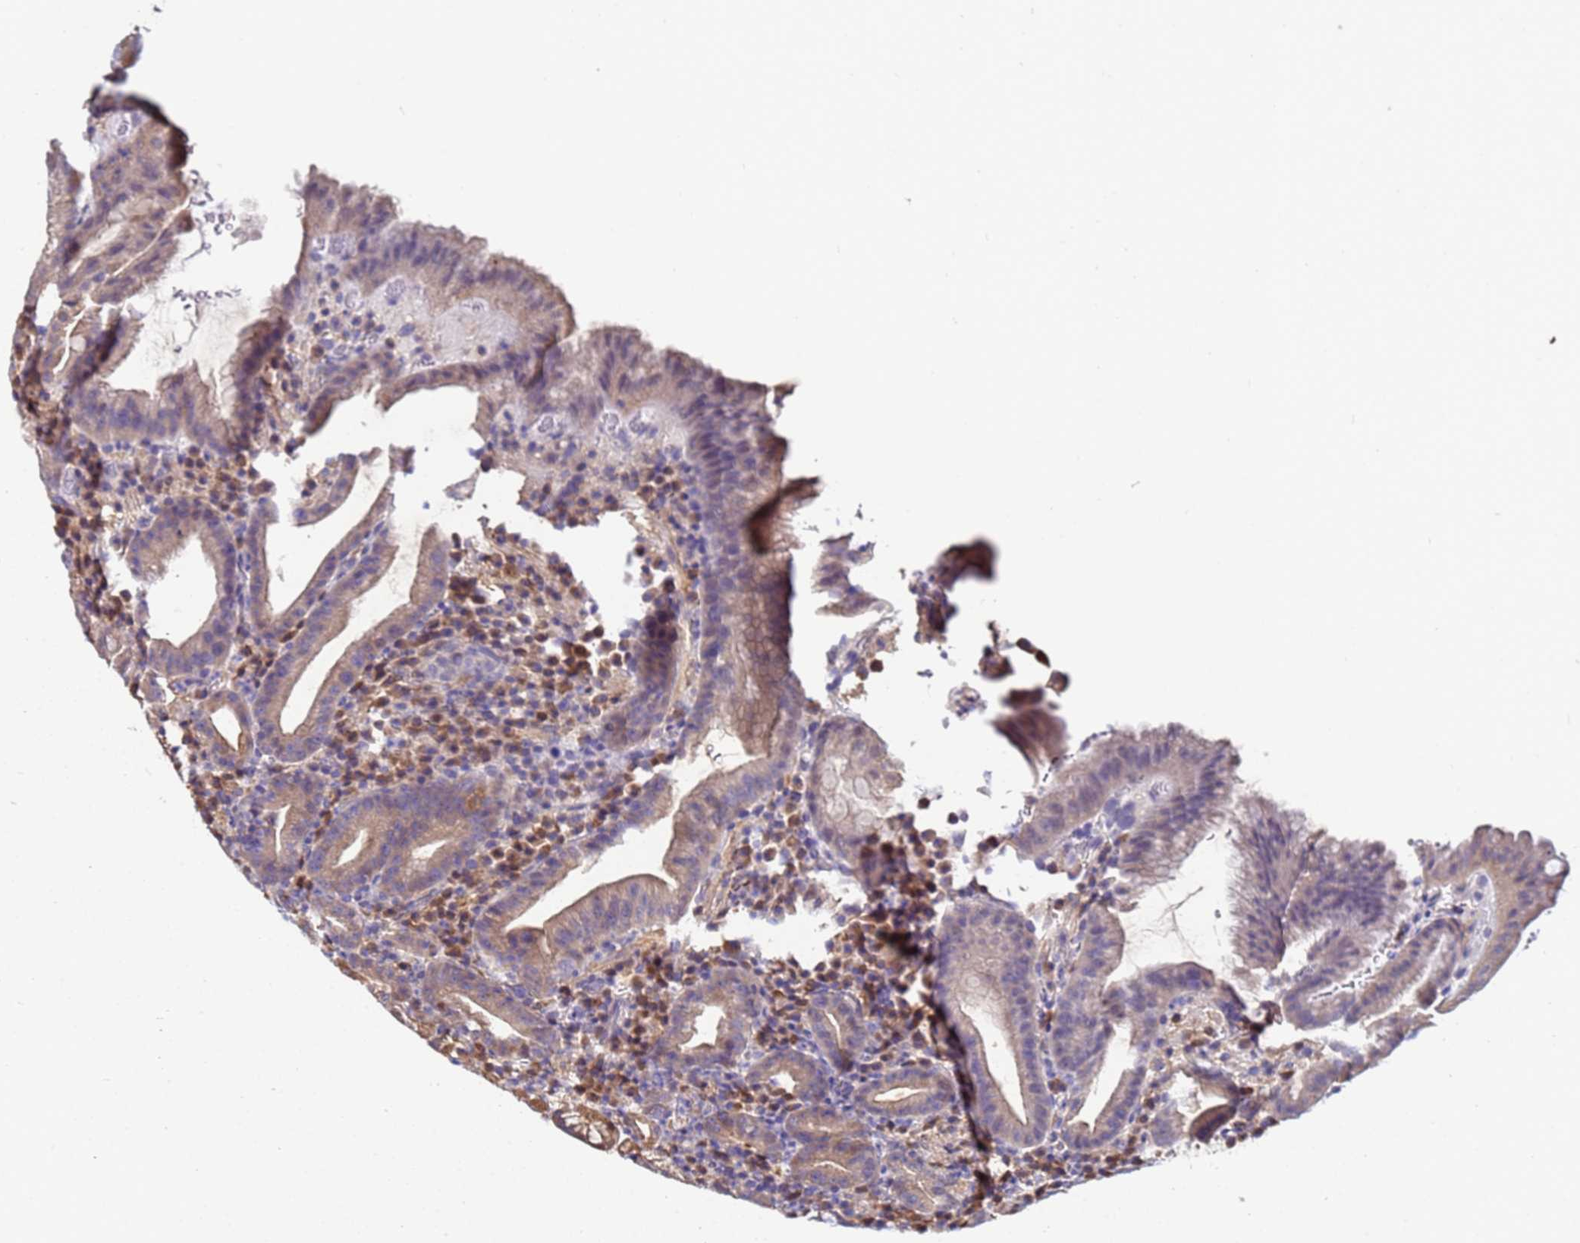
{"staining": {"intensity": "moderate", "quantity": ">75%", "location": "cytoplasmic/membranous"}, "tissue": "stomach", "cell_type": "Glandular cells", "image_type": "normal", "snomed": [{"axis": "morphology", "description": "Normal tissue, NOS"}, {"axis": "morphology", "description": "Inflammation, NOS"}, {"axis": "topography", "description": "Stomach"}], "caption": "Immunohistochemistry image of unremarkable stomach stained for a protein (brown), which displays medium levels of moderate cytoplasmic/membranous staining in about >75% of glandular cells.", "gene": "NAXE", "patient": {"sex": "male", "age": 79}}